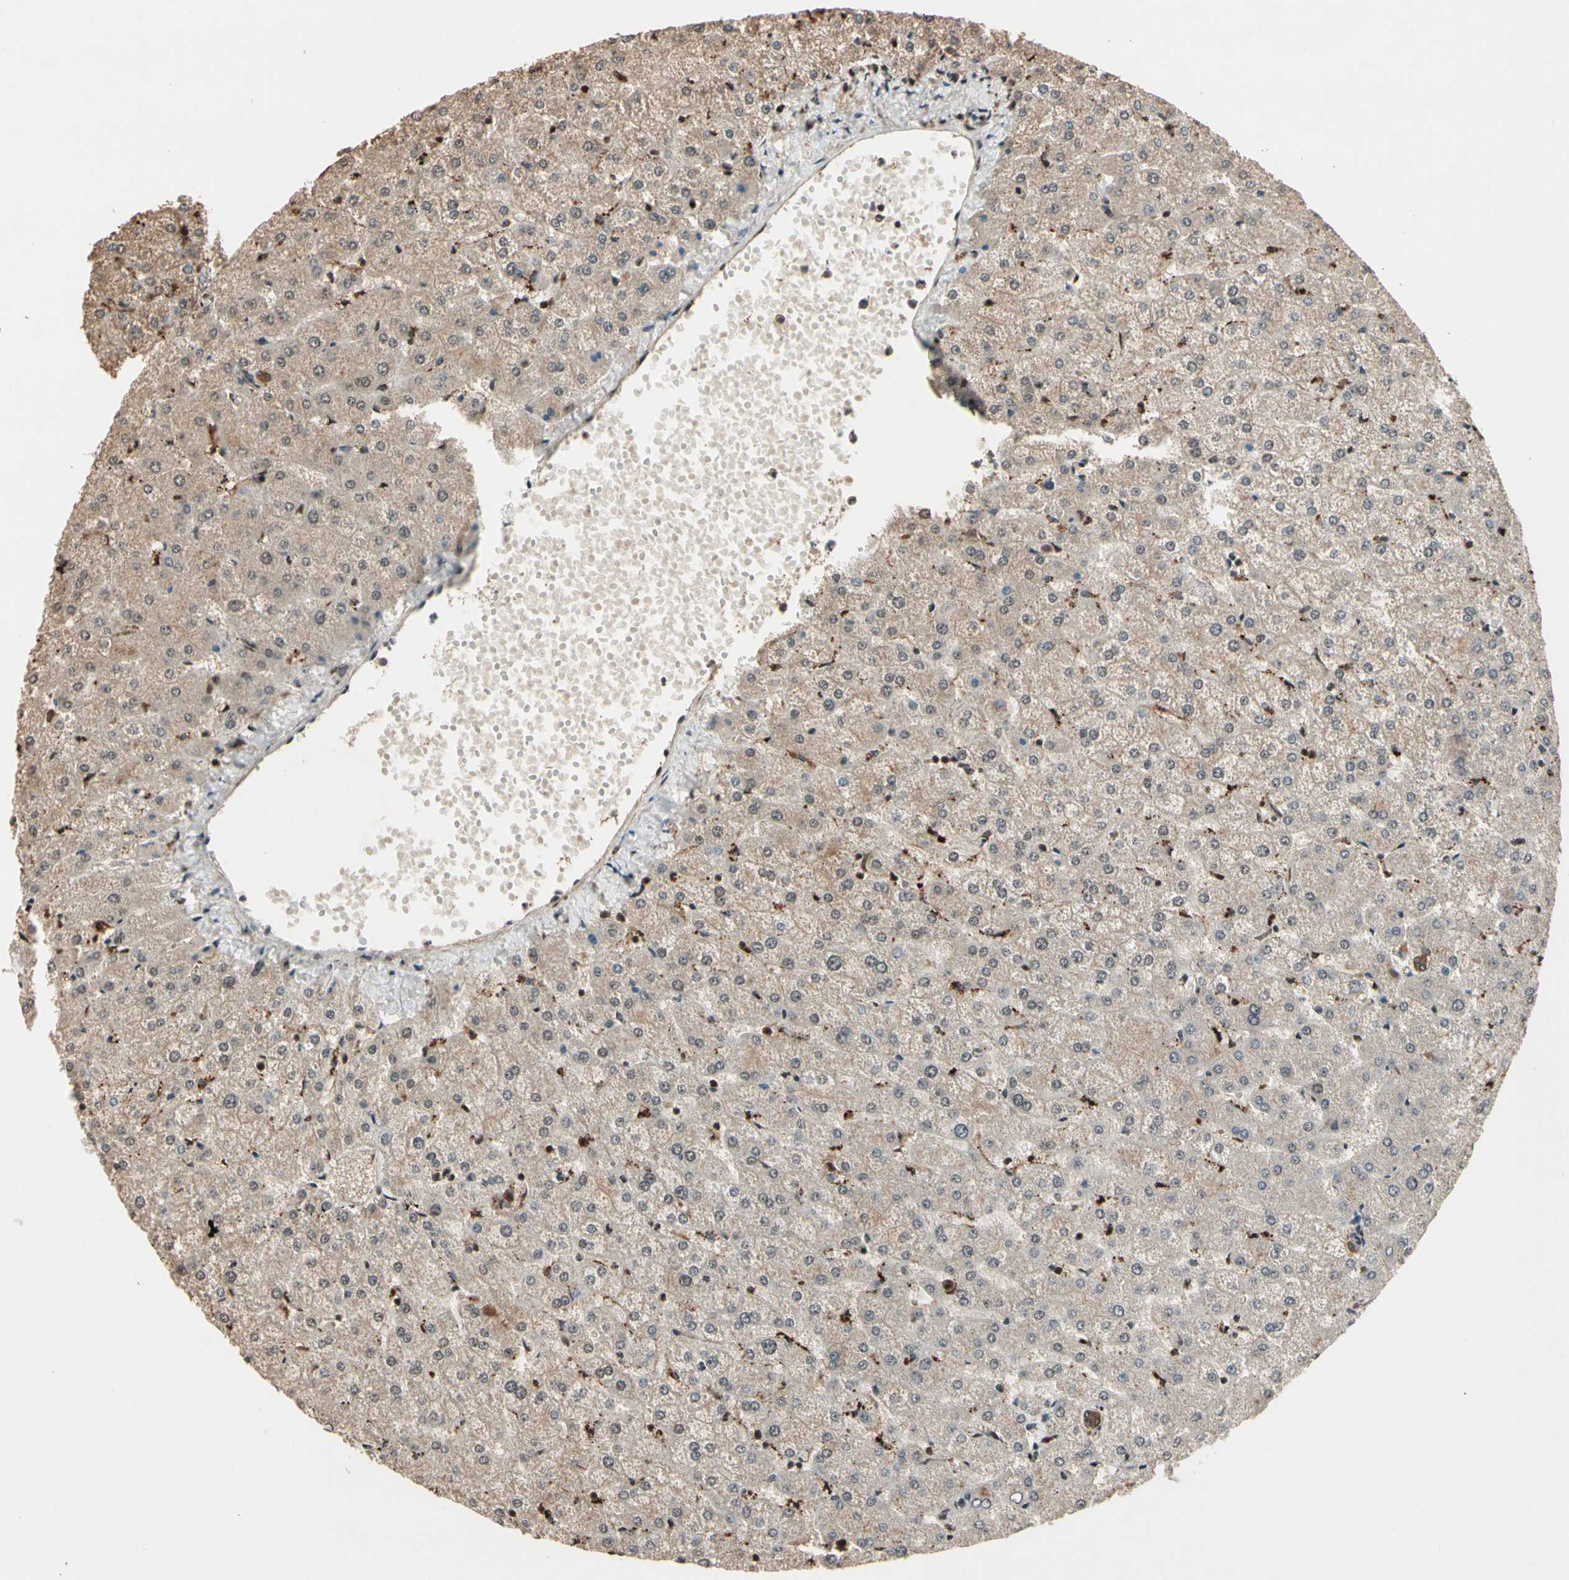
{"staining": {"intensity": "weak", "quantity": ">75%", "location": "cytoplasmic/membranous"}, "tissue": "liver", "cell_type": "Hepatocytes", "image_type": "normal", "snomed": [{"axis": "morphology", "description": "Normal tissue, NOS"}, {"axis": "topography", "description": "Liver"}], "caption": "This histopathology image demonstrates immunohistochemistry staining of benign human liver, with low weak cytoplasmic/membranous positivity in approximately >75% of hepatocytes.", "gene": "CSF1R", "patient": {"sex": "female", "age": 32}}